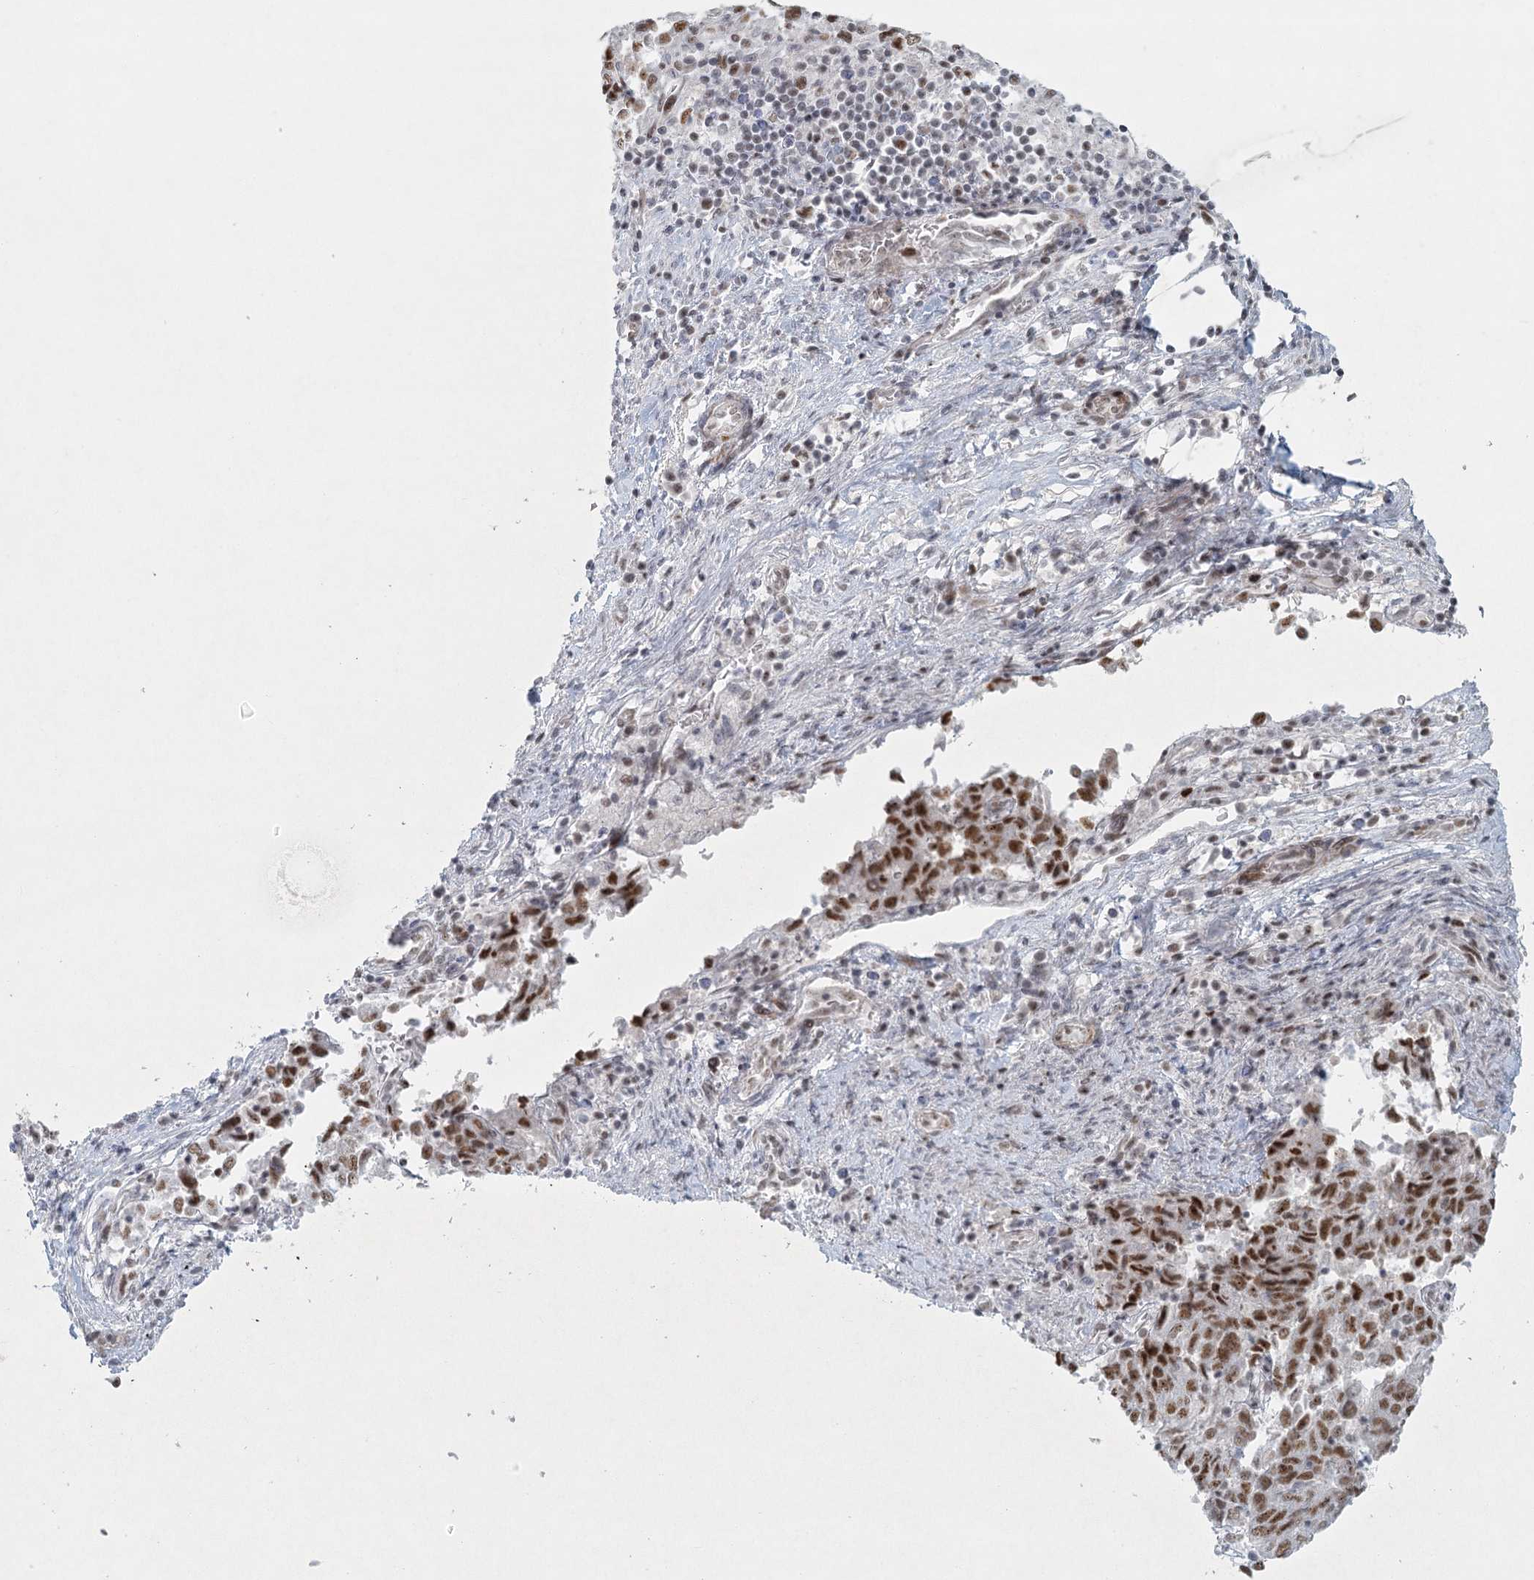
{"staining": {"intensity": "strong", "quantity": ">75%", "location": "nuclear"}, "tissue": "endometrial cancer", "cell_type": "Tumor cells", "image_type": "cancer", "snomed": [{"axis": "morphology", "description": "Adenocarcinoma, NOS"}, {"axis": "topography", "description": "Endometrium"}], "caption": "The image reveals staining of endometrial adenocarcinoma, revealing strong nuclear protein staining (brown color) within tumor cells.", "gene": "U2SURP", "patient": {"sex": "female", "age": 80}}